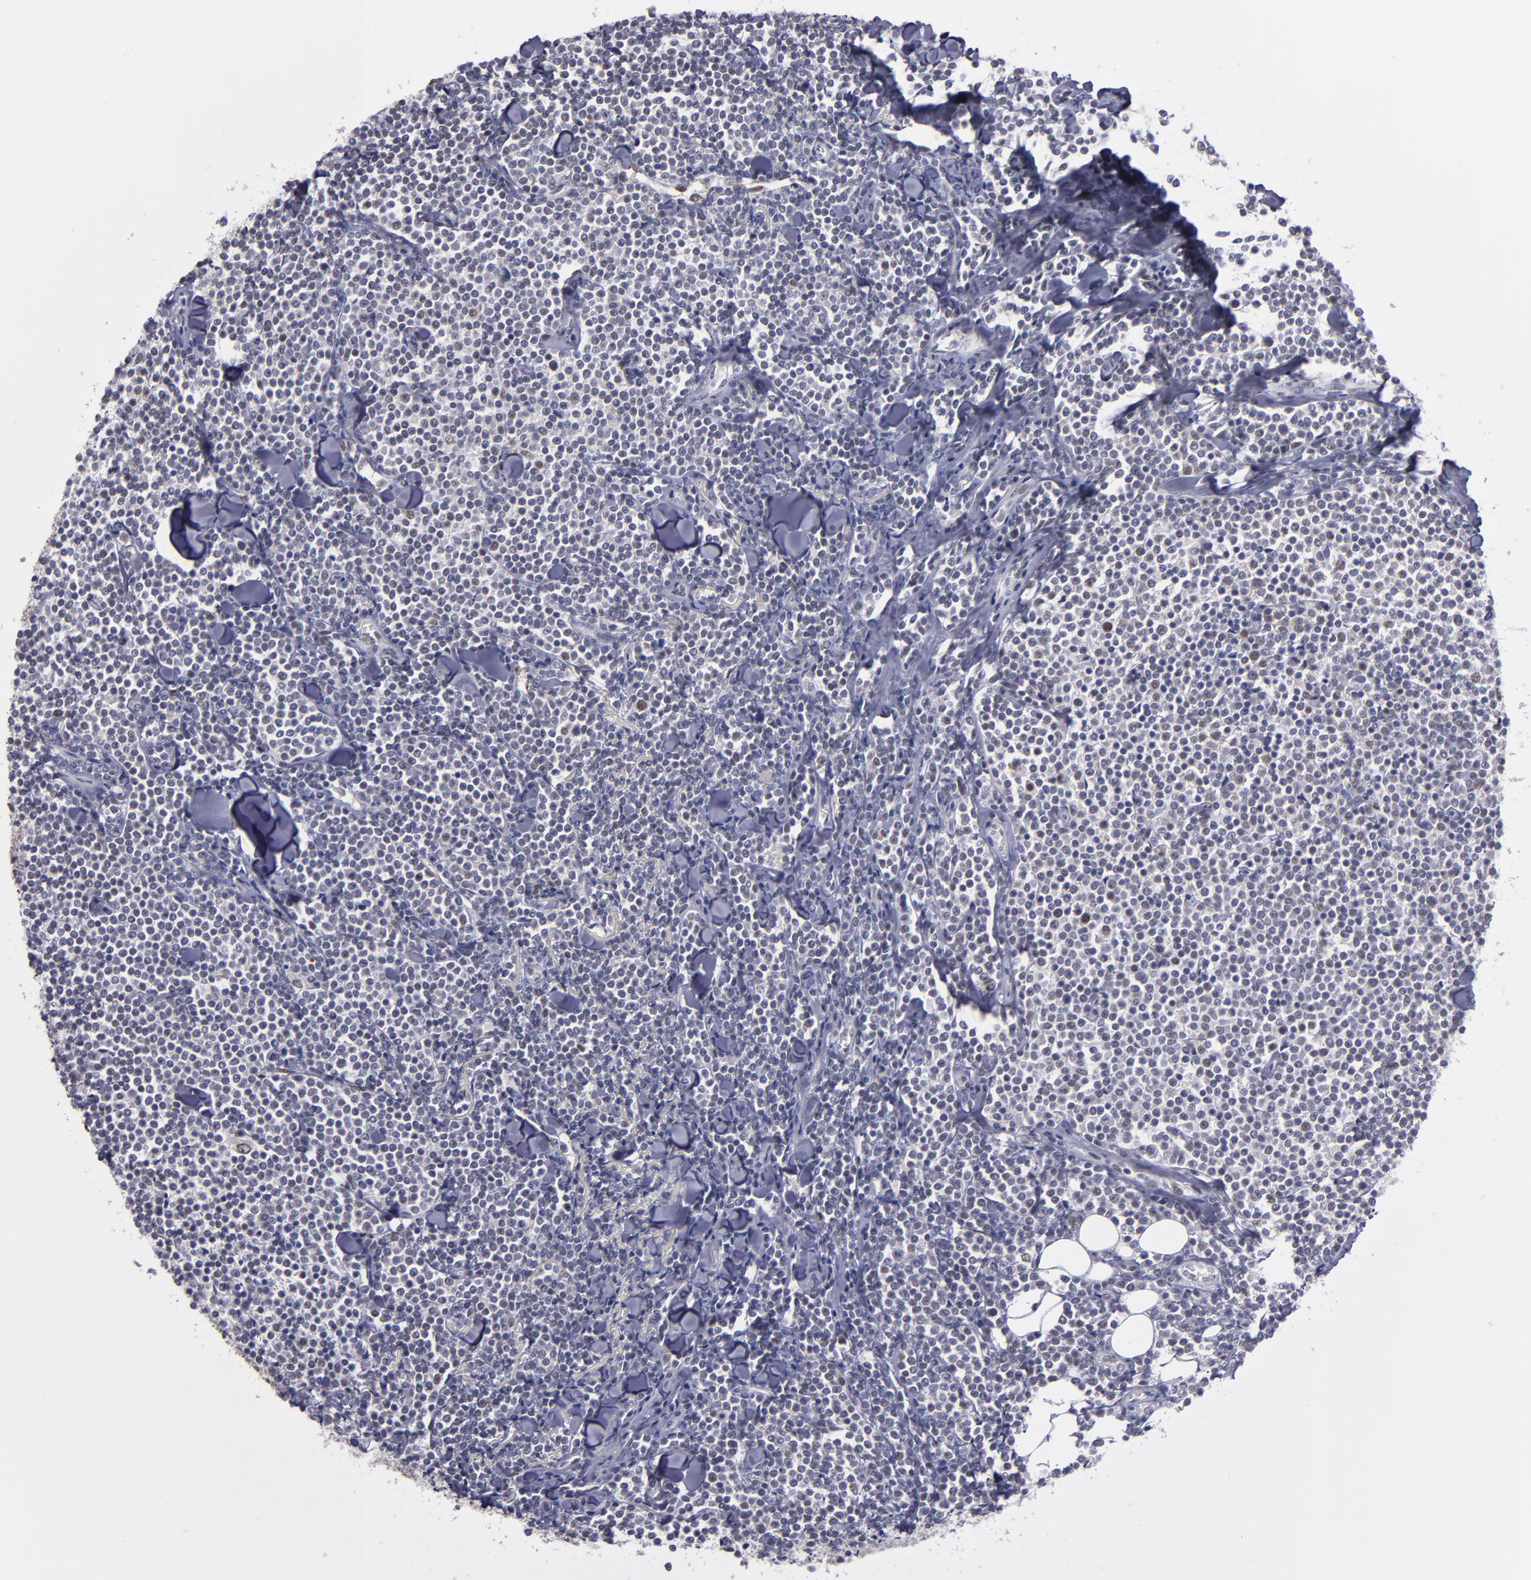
{"staining": {"intensity": "weak", "quantity": "<25%", "location": "nuclear"}, "tissue": "lymphoma", "cell_type": "Tumor cells", "image_type": "cancer", "snomed": [{"axis": "morphology", "description": "Malignant lymphoma, non-Hodgkin's type, Low grade"}, {"axis": "topography", "description": "Soft tissue"}], "caption": "DAB (3,3'-diaminobenzidine) immunohistochemical staining of malignant lymphoma, non-Hodgkin's type (low-grade) exhibits no significant staining in tumor cells.", "gene": "OTUB2", "patient": {"sex": "male", "age": 92}}